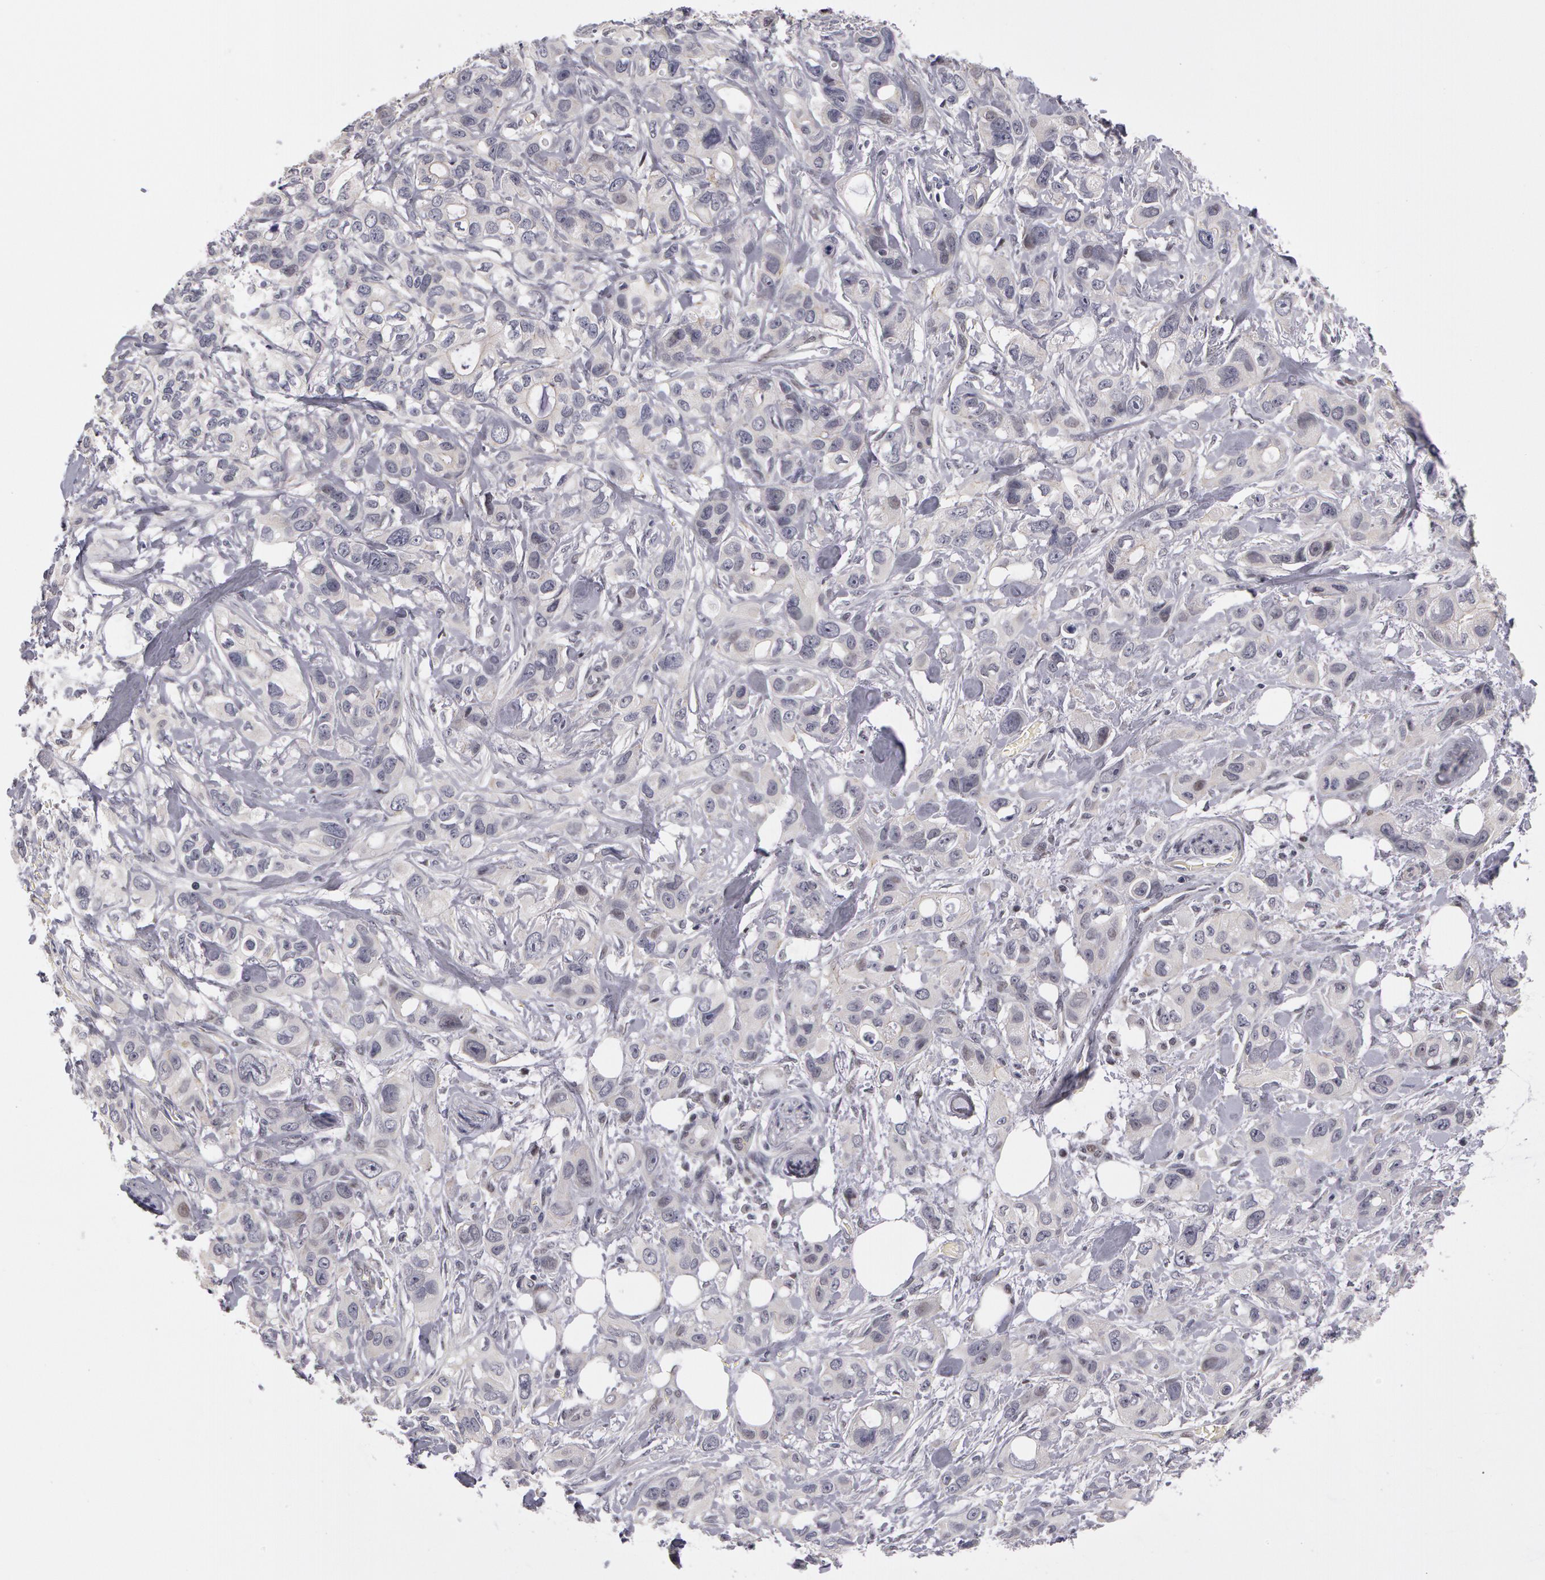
{"staining": {"intensity": "negative", "quantity": "none", "location": "none"}, "tissue": "stomach cancer", "cell_type": "Tumor cells", "image_type": "cancer", "snomed": [{"axis": "morphology", "description": "Adenocarcinoma, NOS"}, {"axis": "topography", "description": "Stomach, upper"}], "caption": "Photomicrograph shows no significant protein positivity in tumor cells of stomach cancer.", "gene": "PRICKLE1", "patient": {"sex": "male", "age": 47}}